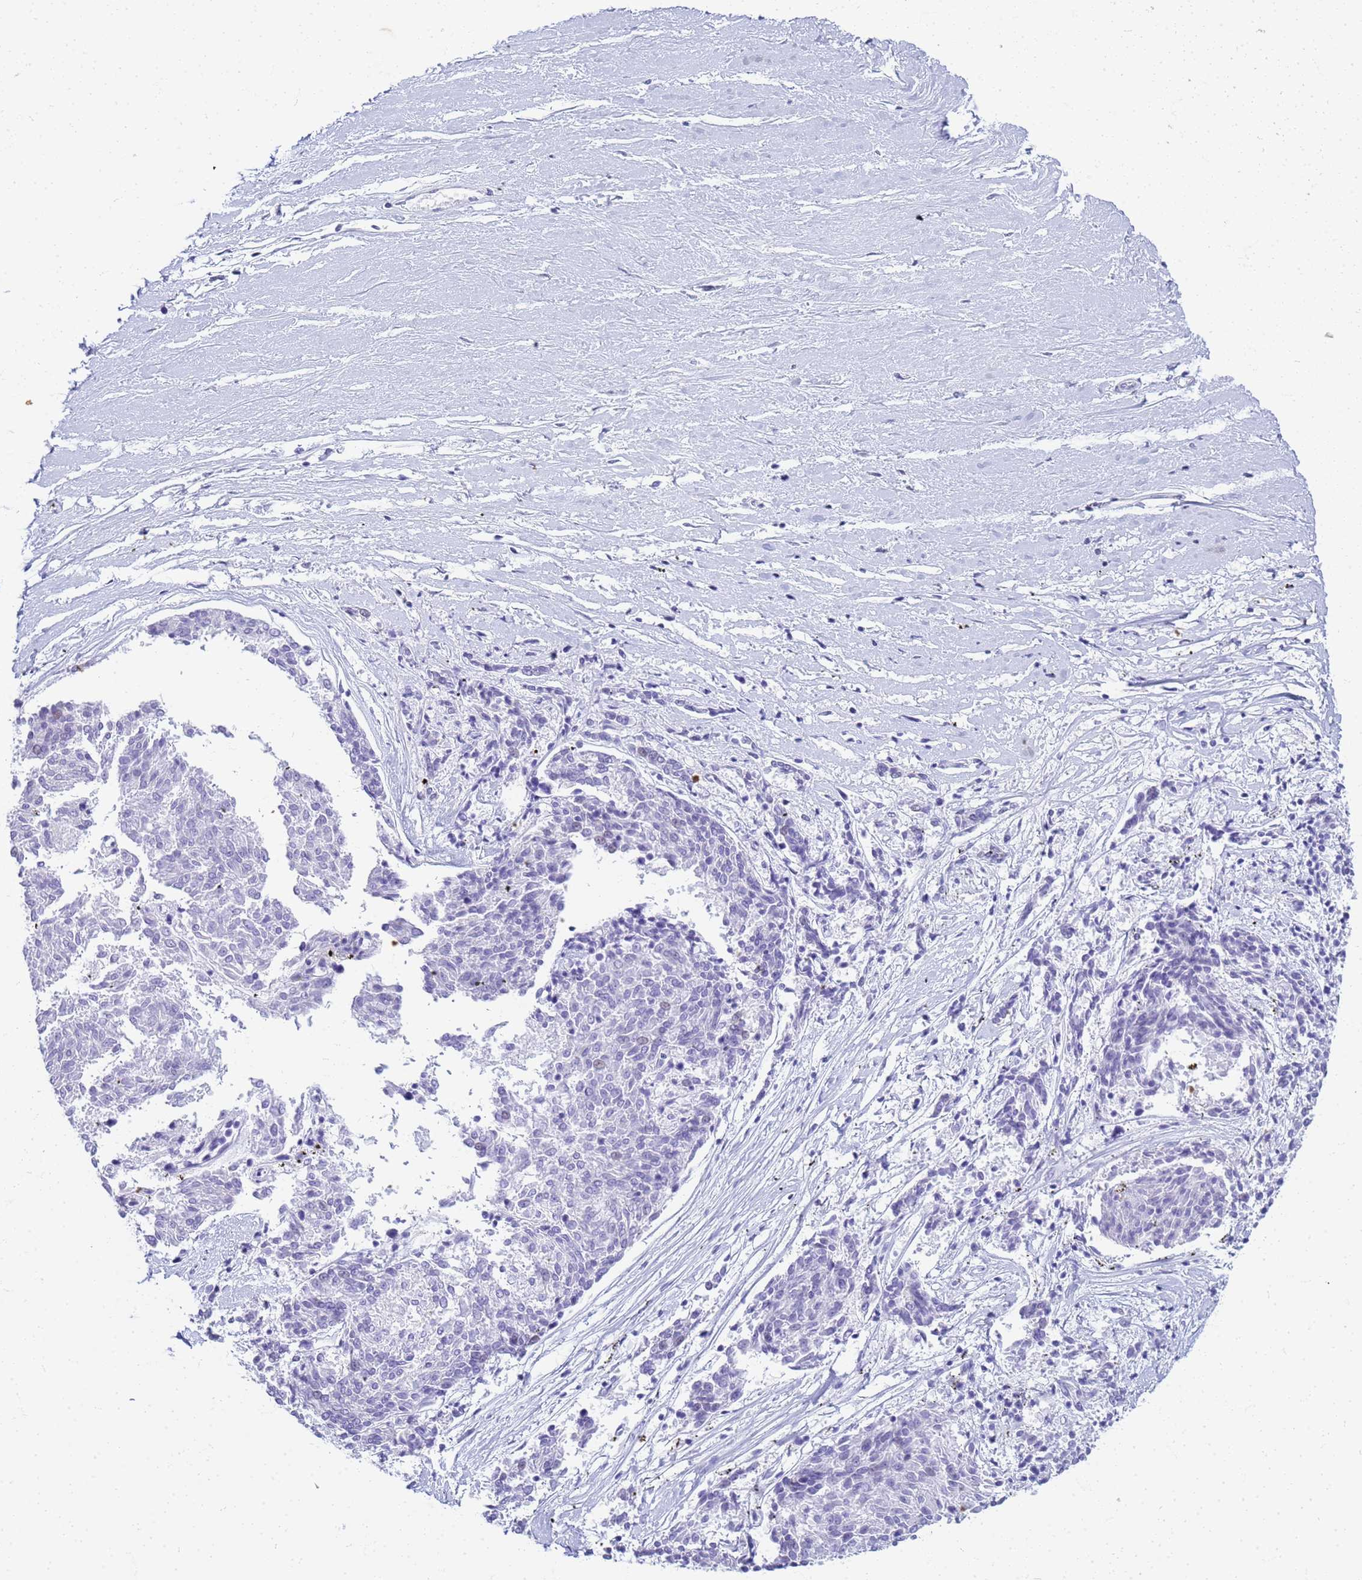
{"staining": {"intensity": "negative", "quantity": "none", "location": "none"}, "tissue": "melanoma", "cell_type": "Tumor cells", "image_type": "cancer", "snomed": [{"axis": "morphology", "description": "Malignant melanoma, NOS"}, {"axis": "topography", "description": "Skin"}], "caption": "Tumor cells are negative for protein expression in human melanoma.", "gene": "SLC7A9", "patient": {"sex": "female", "age": 72}}